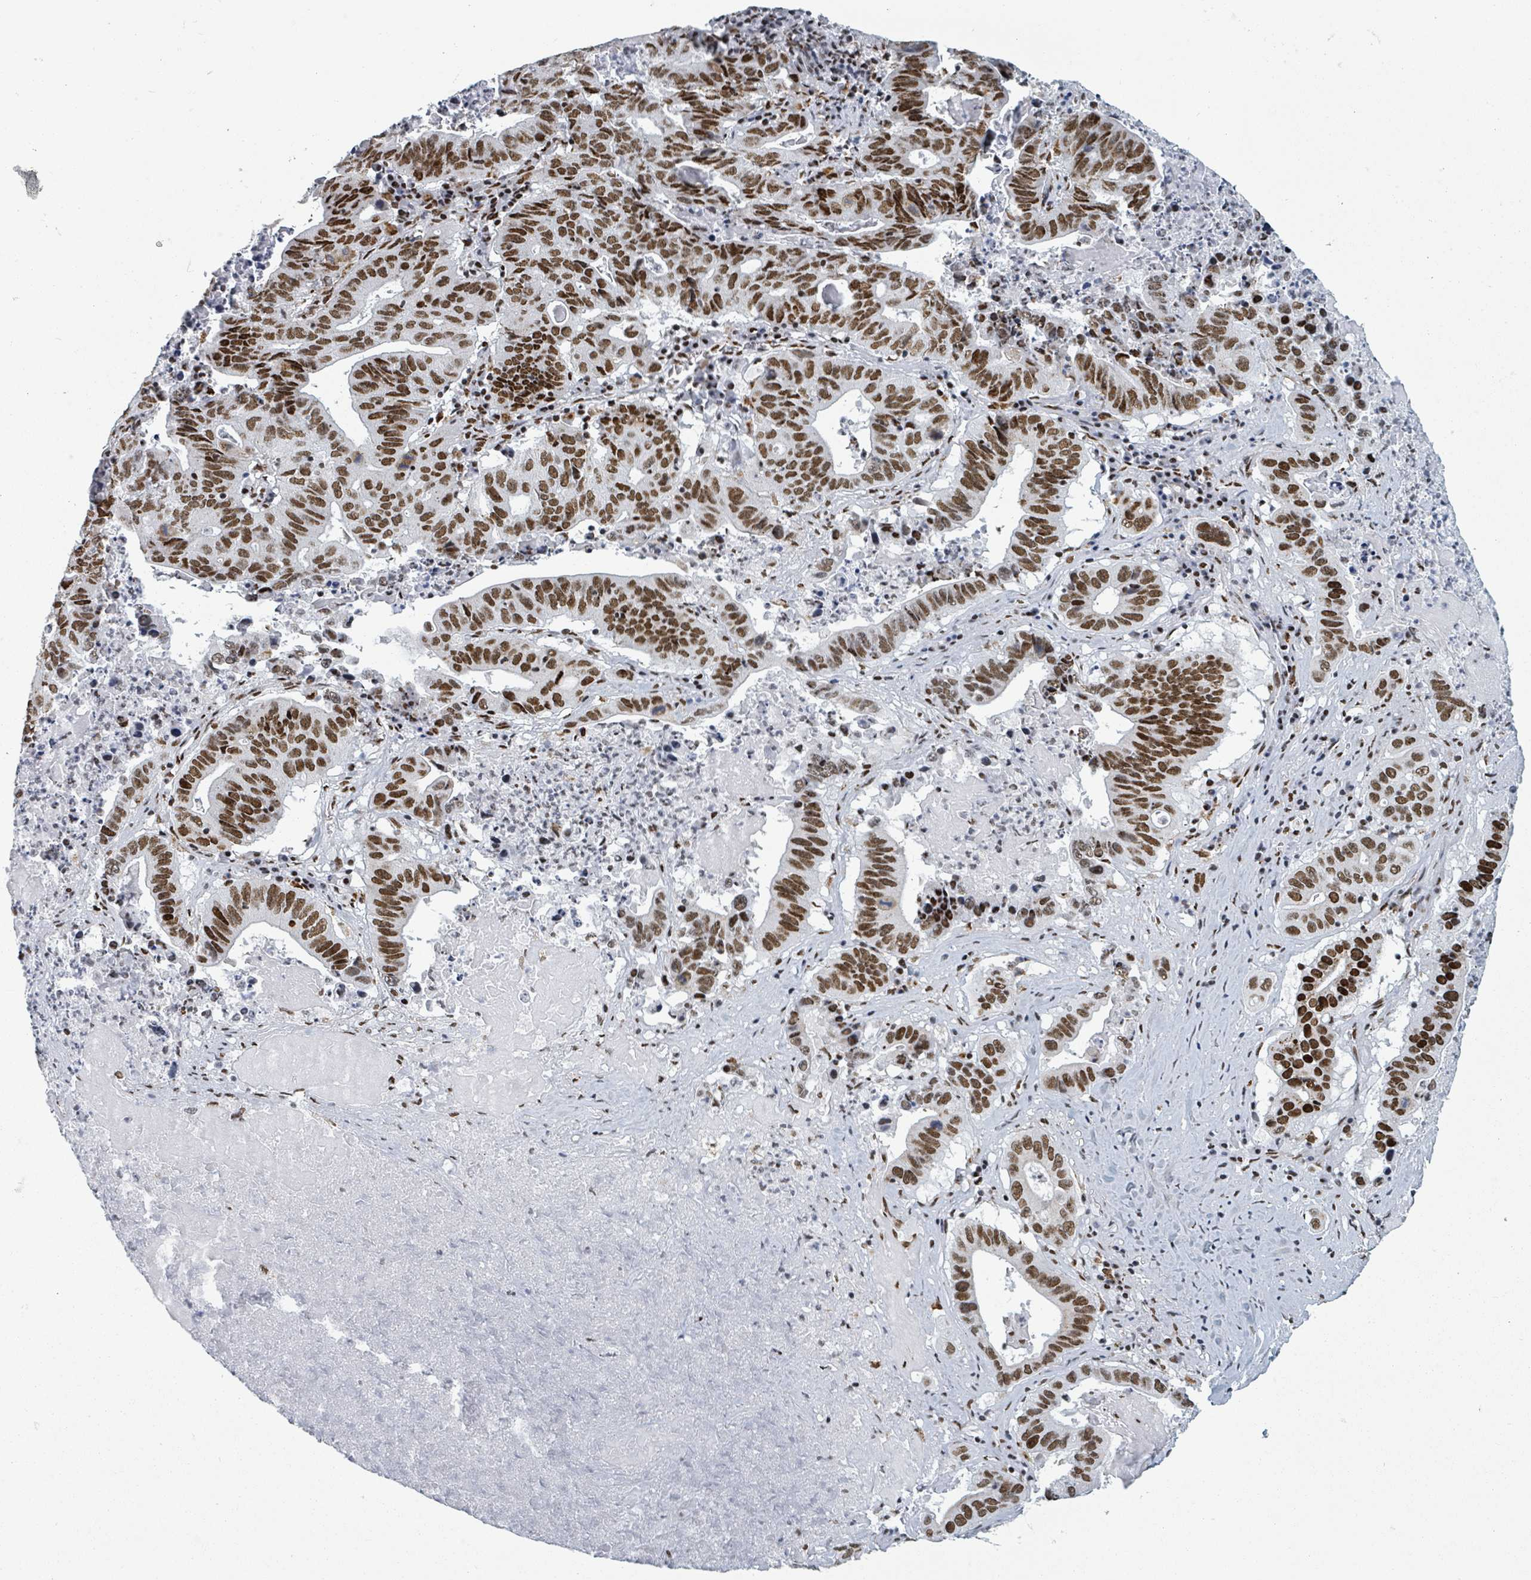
{"staining": {"intensity": "moderate", "quantity": ">75%", "location": "nuclear"}, "tissue": "lung cancer", "cell_type": "Tumor cells", "image_type": "cancer", "snomed": [{"axis": "morphology", "description": "Adenocarcinoma, NOS"}, {"axis": "topography", "description": "Lung"}], "caption": "Immunohistochemical staining of human lung cancer displays medium levels of moderate nuclear expression in approximately >75% of tumor cells.", "gene": "DHX16", "patient": {"sex": "female", "age": 60}}